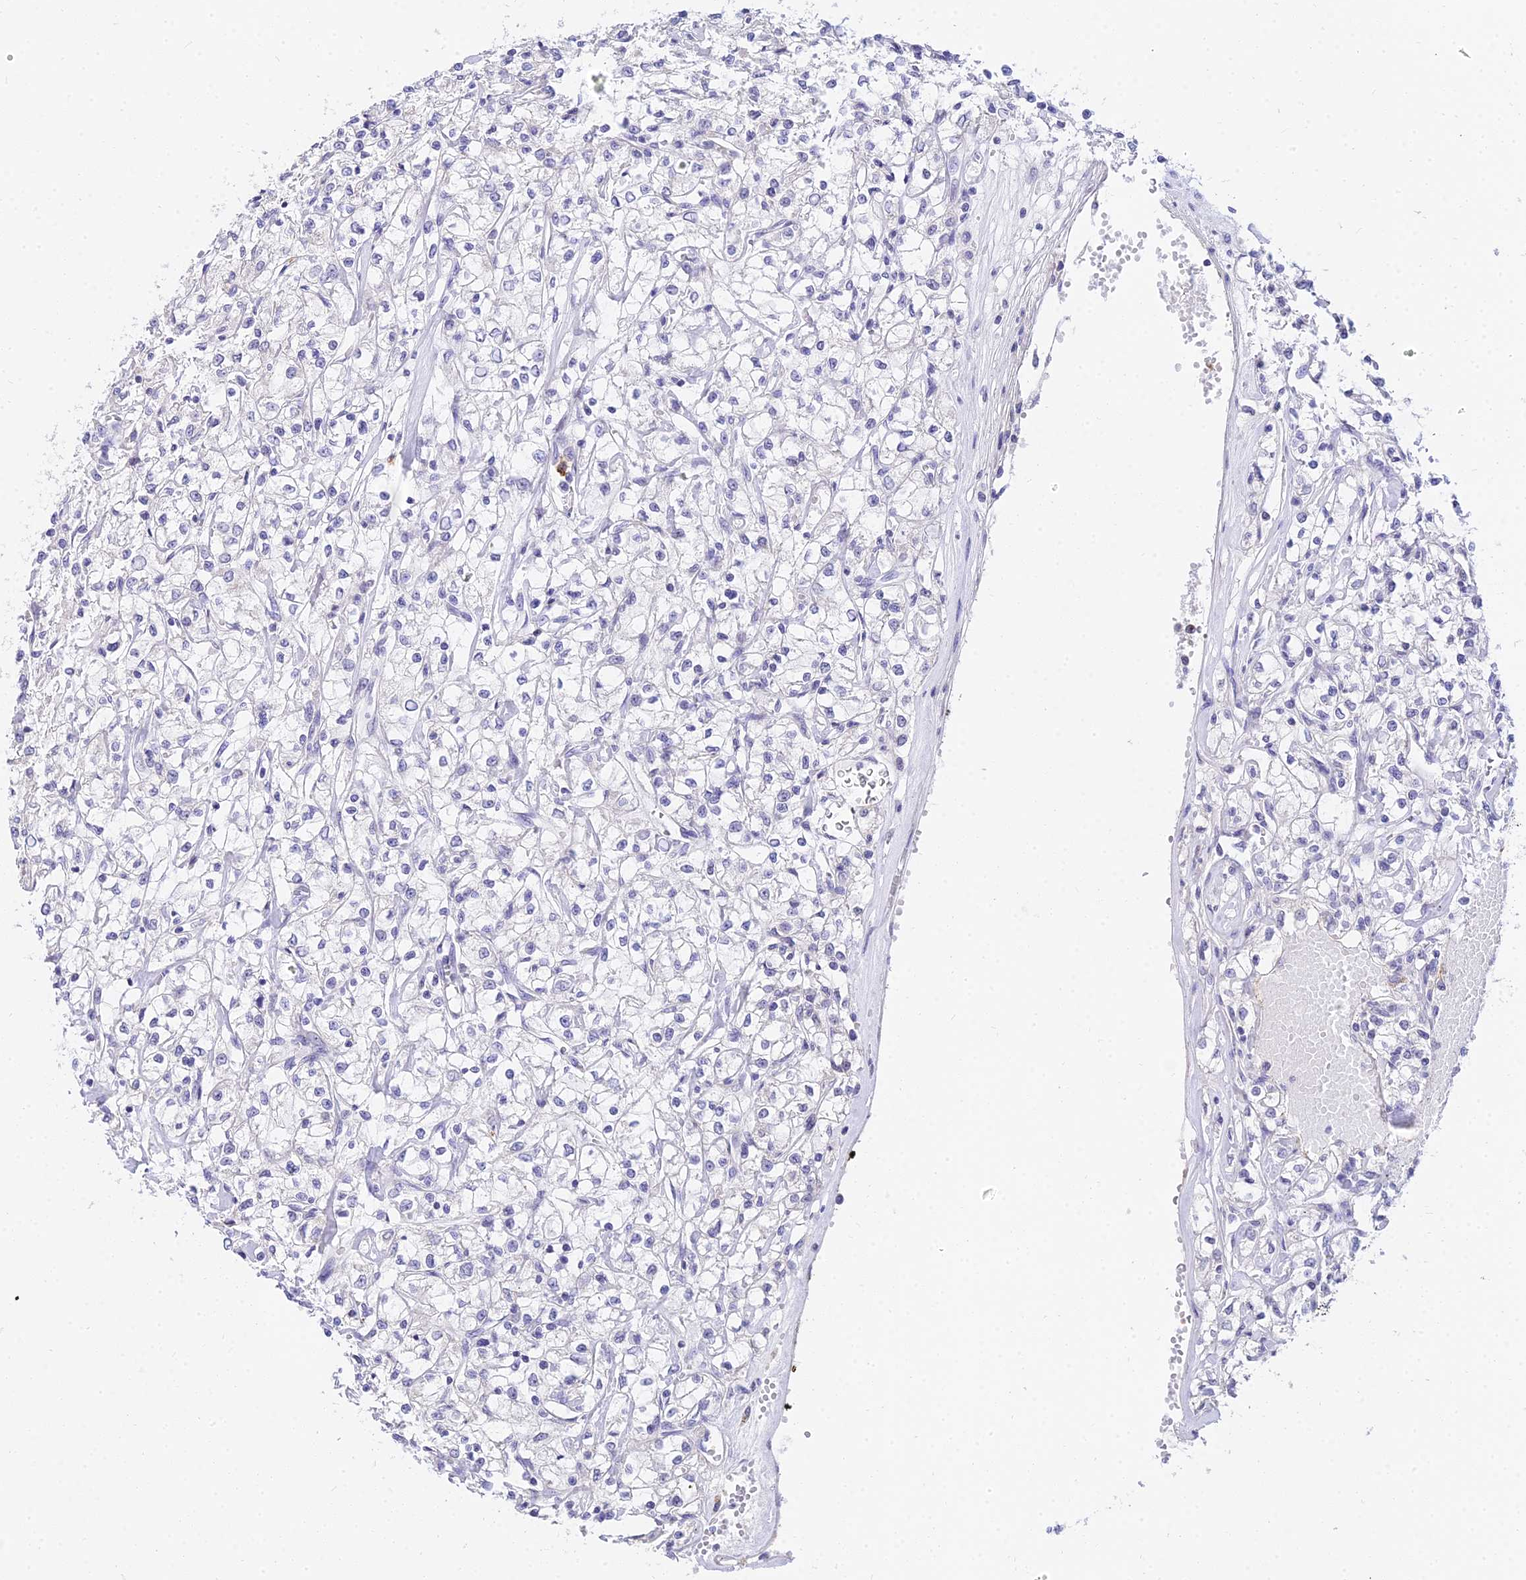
{"staining": {"intensity": "negative", "quantity": "none", "location": "none"}, "tissue": "renal cancer", "cell_type": "Tumor cells", "image_type": "cancer", "snomed": [{"axis": "morphology", "description": "Adenocarcinoma, NOS"}, {"axis": "topography", "description": "Kidney"}], "caption": "A high-resolution photomicrograph shows immunohistochemistry staining of renal adenocarcinoma, which reveals no significant expression in tumor cells.", "gene": "VWC2L", "patient": {"sex": "female", "age": 59}}